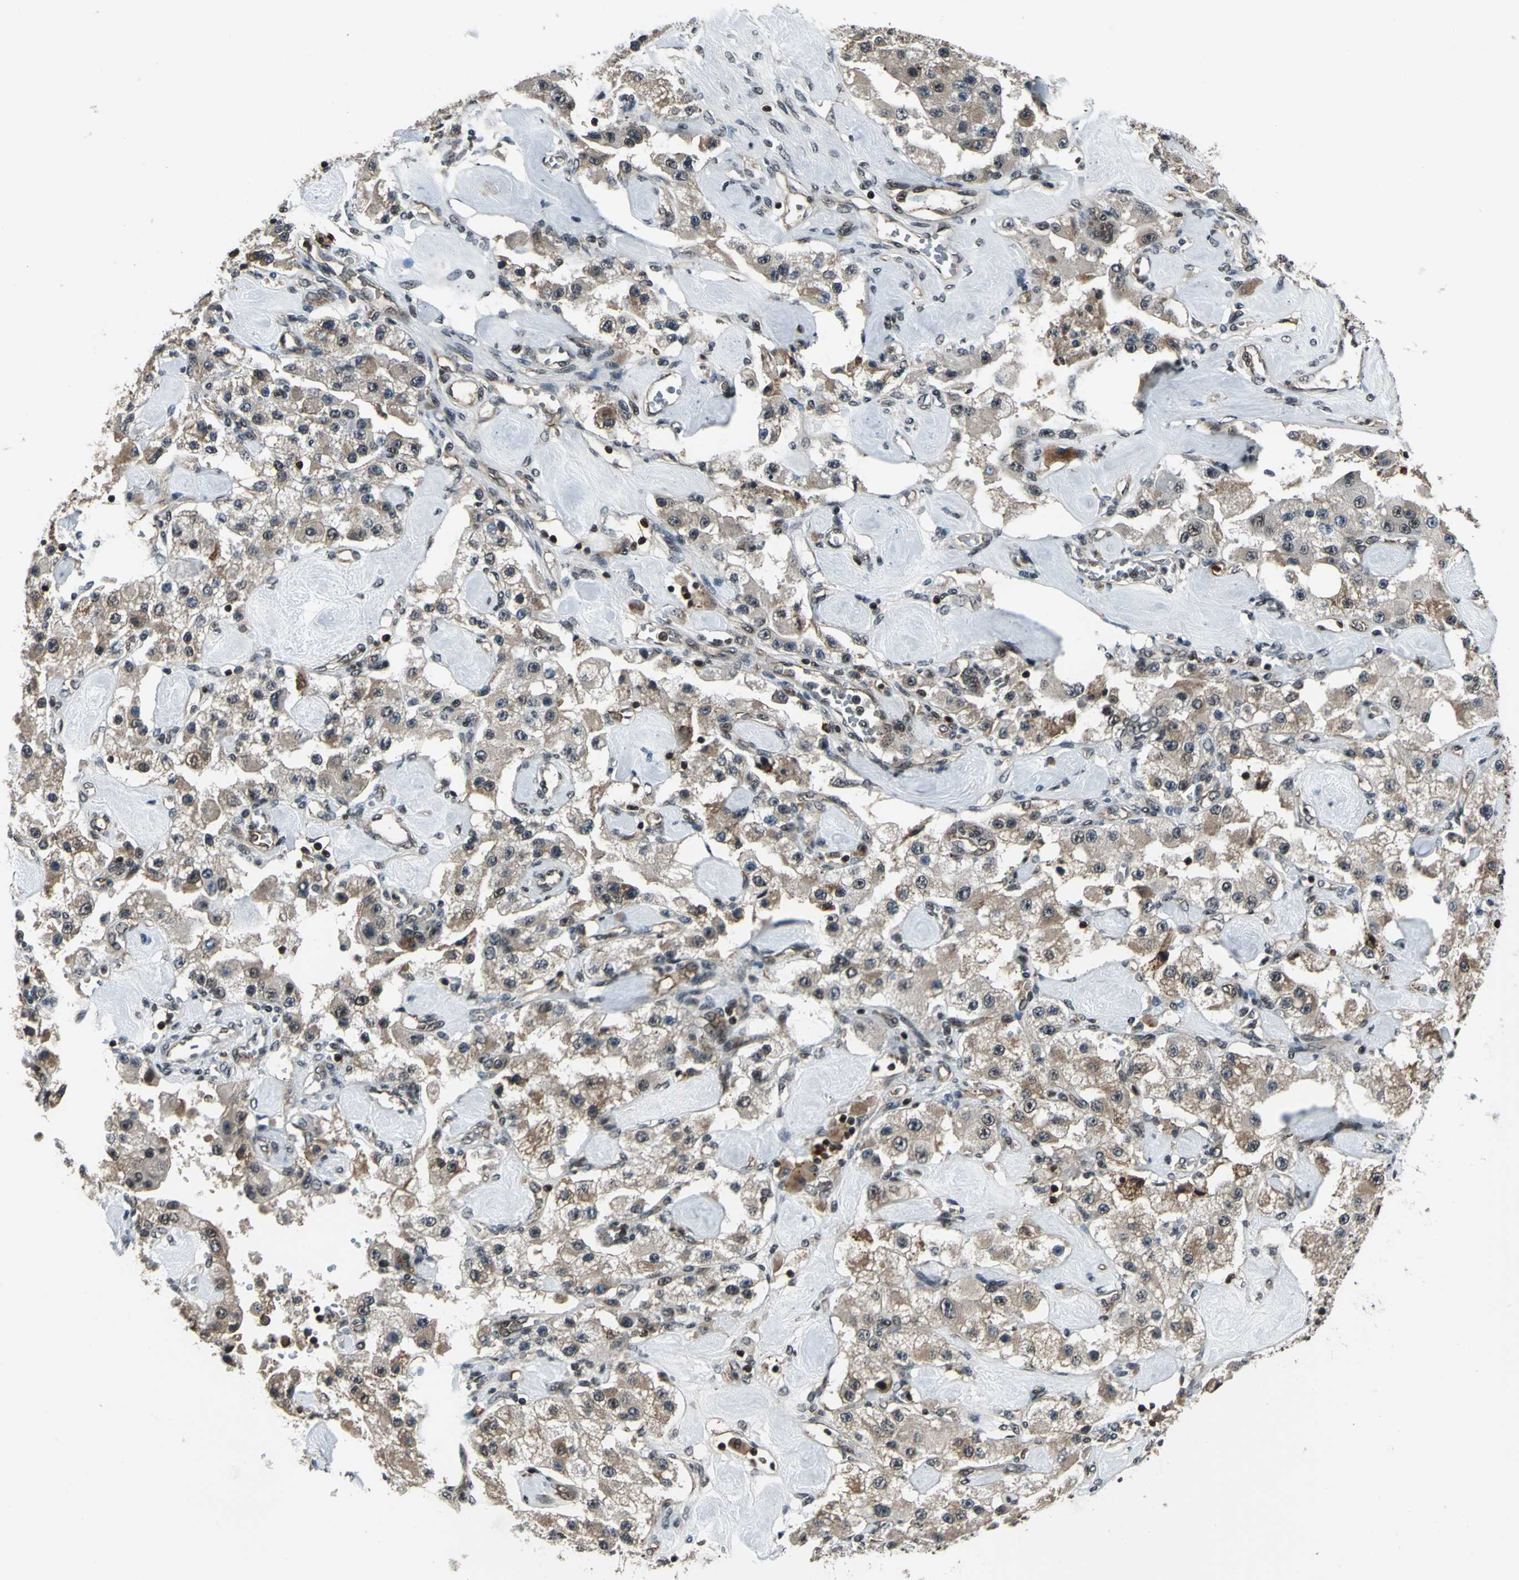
{"staining": {"intensity": "weak", "quantity": "25%-75%", "location": "cytoplasmic/membranous,nuclear"}, "tissue": "carcinoid", "cell_type": "Tumor cells", "image_type": "cancer", "snomed": [{"axis": "morphology", "description": "Carcinoid, malignant, NOS"}, {"axis": "topography", "description": "Pancreas"}], "caption": "The photomicrograph displays a brown stain indicating the presence of a protein in the cytoplasmic/membranous and nuclear of tumor cells in carcinoid.", "gene": "NR2C2", "patient": {"sex": "male", "age": 41}}